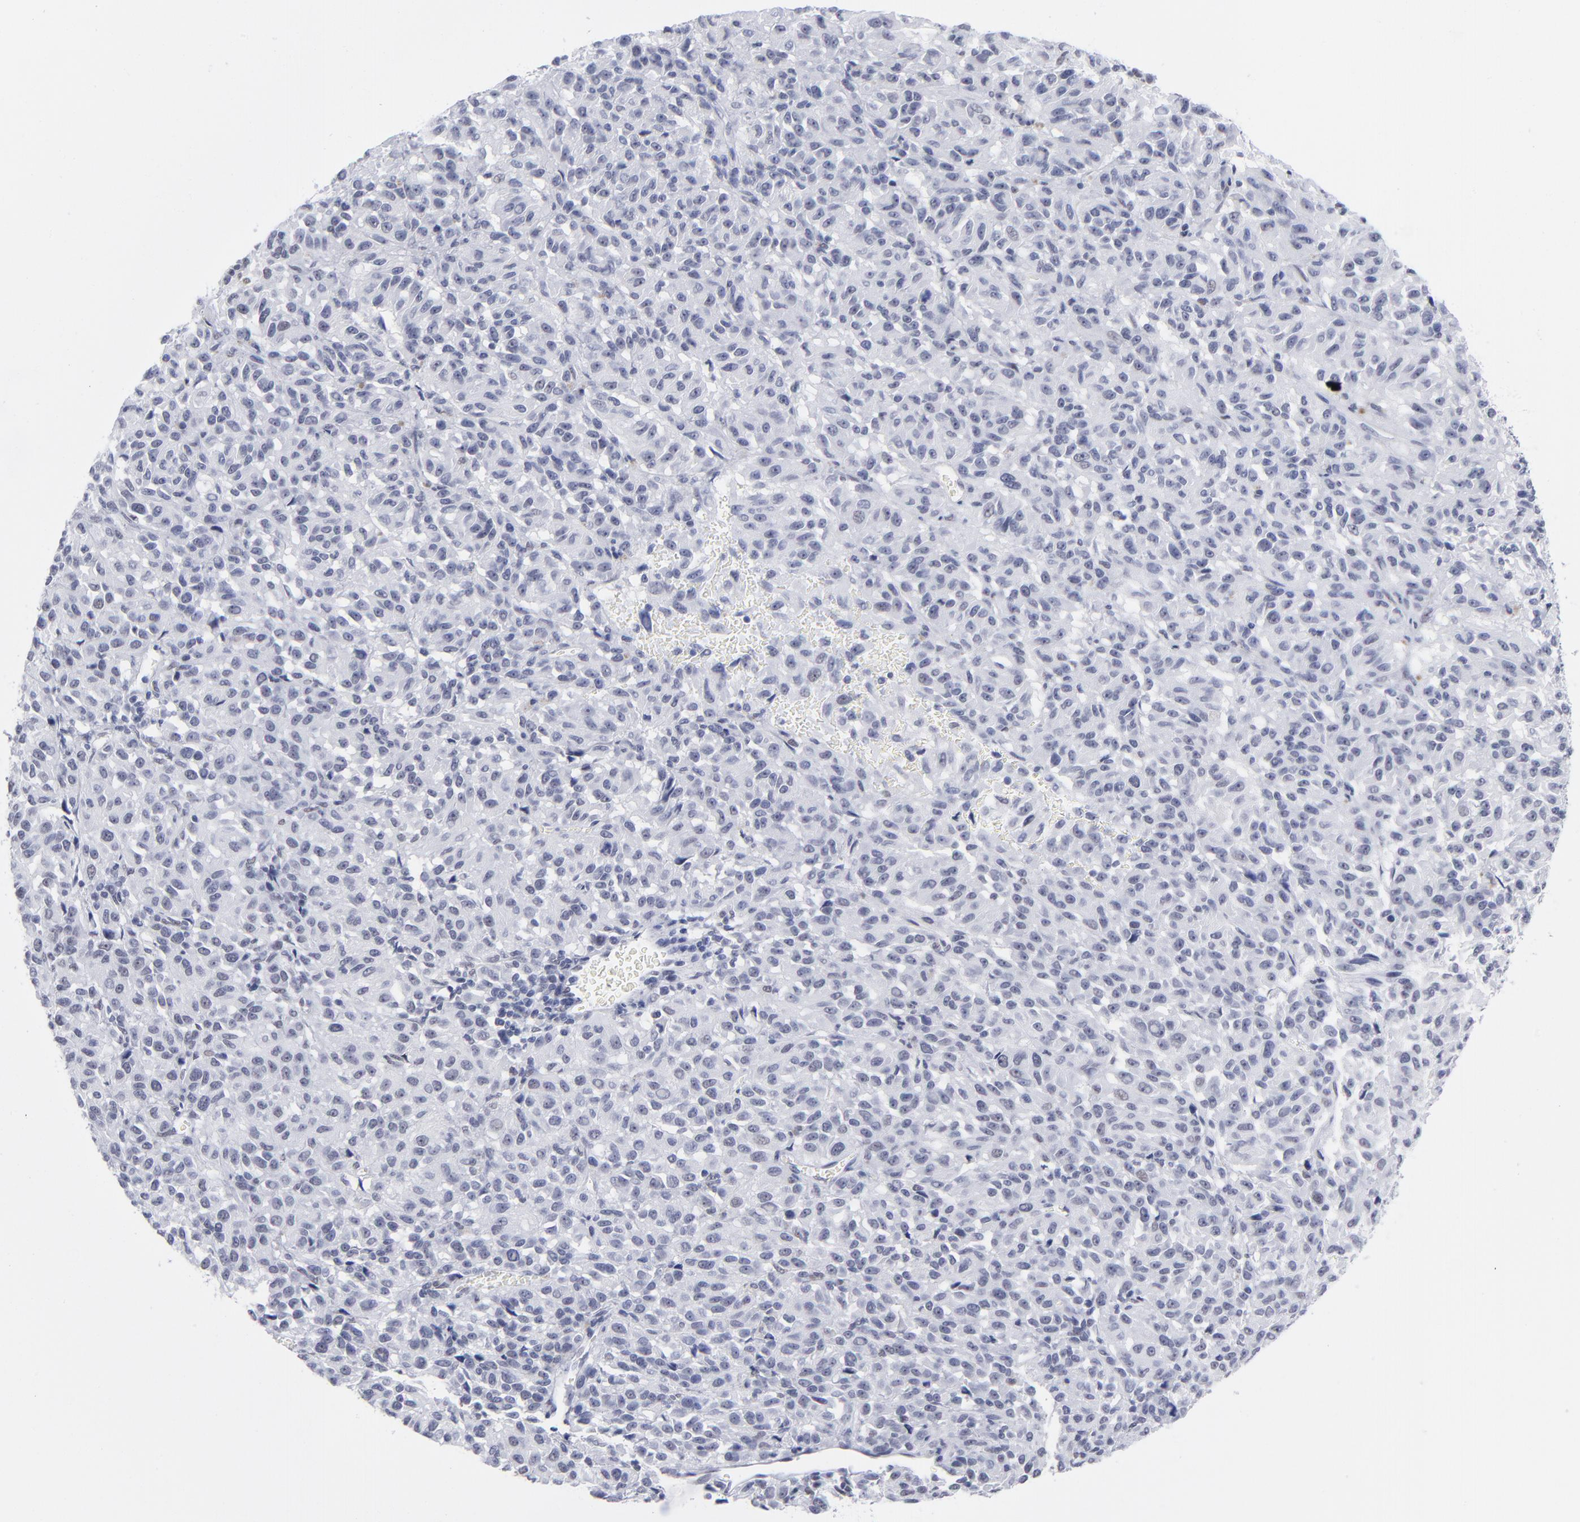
{"staining": {"intensity": "negative", "quantity": "none", "location": "none"}, "tissue": "melanoma", "cell_type": "Tumor cells", "image_type": "cancer", "snomed": [{"axis": "morphology", "description": "Malignant melanoma, Metastatic site"}, {"axis": "topography", "description": "Lung"}], "caption": "A photomicrograph of human melanoma is negative for staining in tumor cells. (DAB immunohistochemistry with hematoxylin counter stain).", "gene": "SNRPB", "patient": {"sex": "male", "age": 64}}